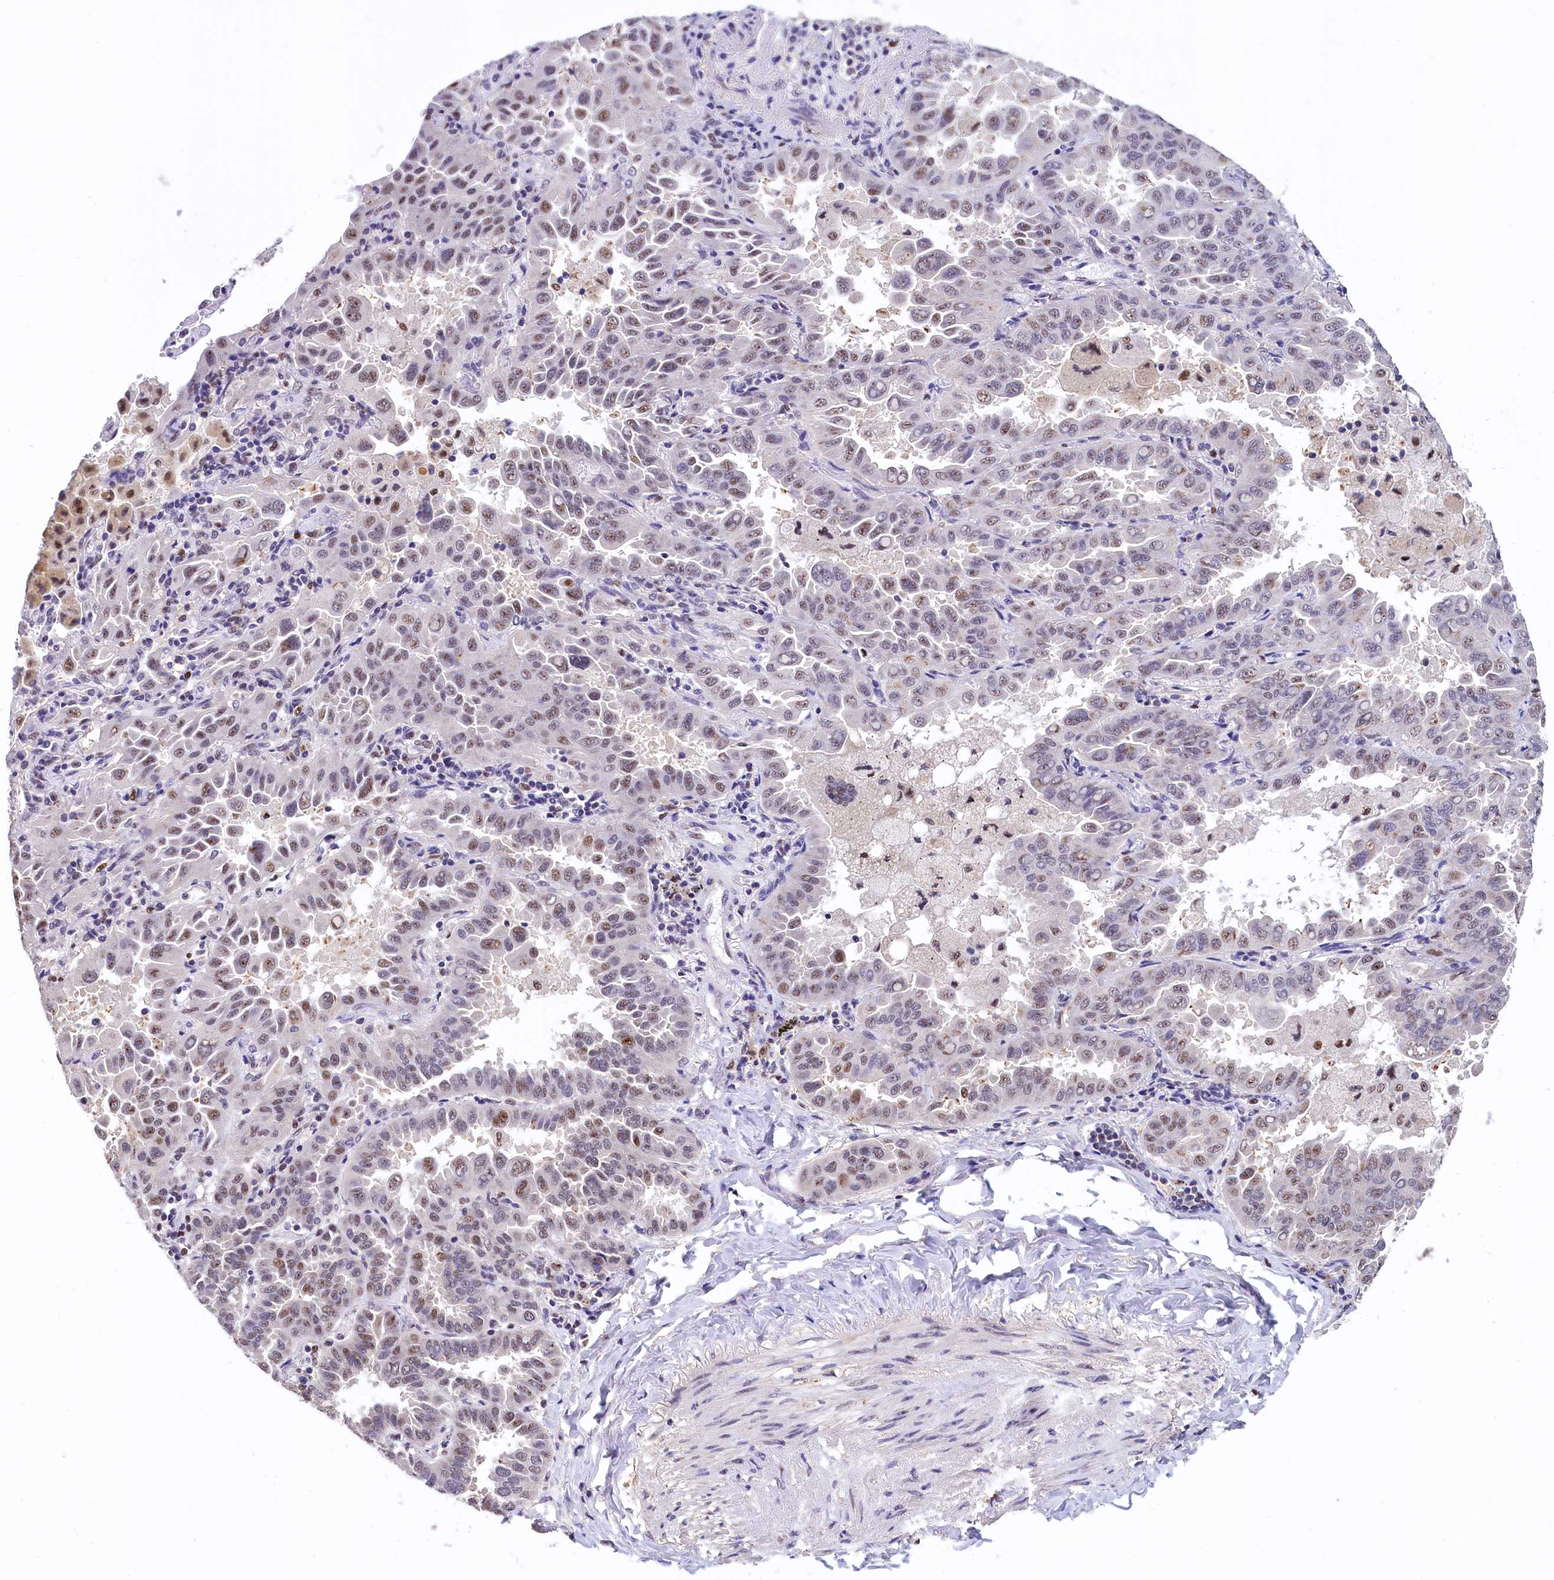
{"staining": {"intensity": "moderate", "quantity": "25%-75%", "location": "nuclear"}, "tissue": "lung cancer", "cell_type": "Tumor cells", "image_type": "cancer", "snomed": [{"axis": "morphology", "description": "Adenocarcinoma, NOS"}, {"axis": "topography", "description": "Lung"}], "caption": "Immunohistochemistry (DAB (3,3'-diaminobenzidine)) staining of adenocarcinoma (lung) shows moderate nuclear protein expression in about 25%-75% of tumor cells.", "gene": "HECTD4", "patient": {"sex": "male", "age": 64}}